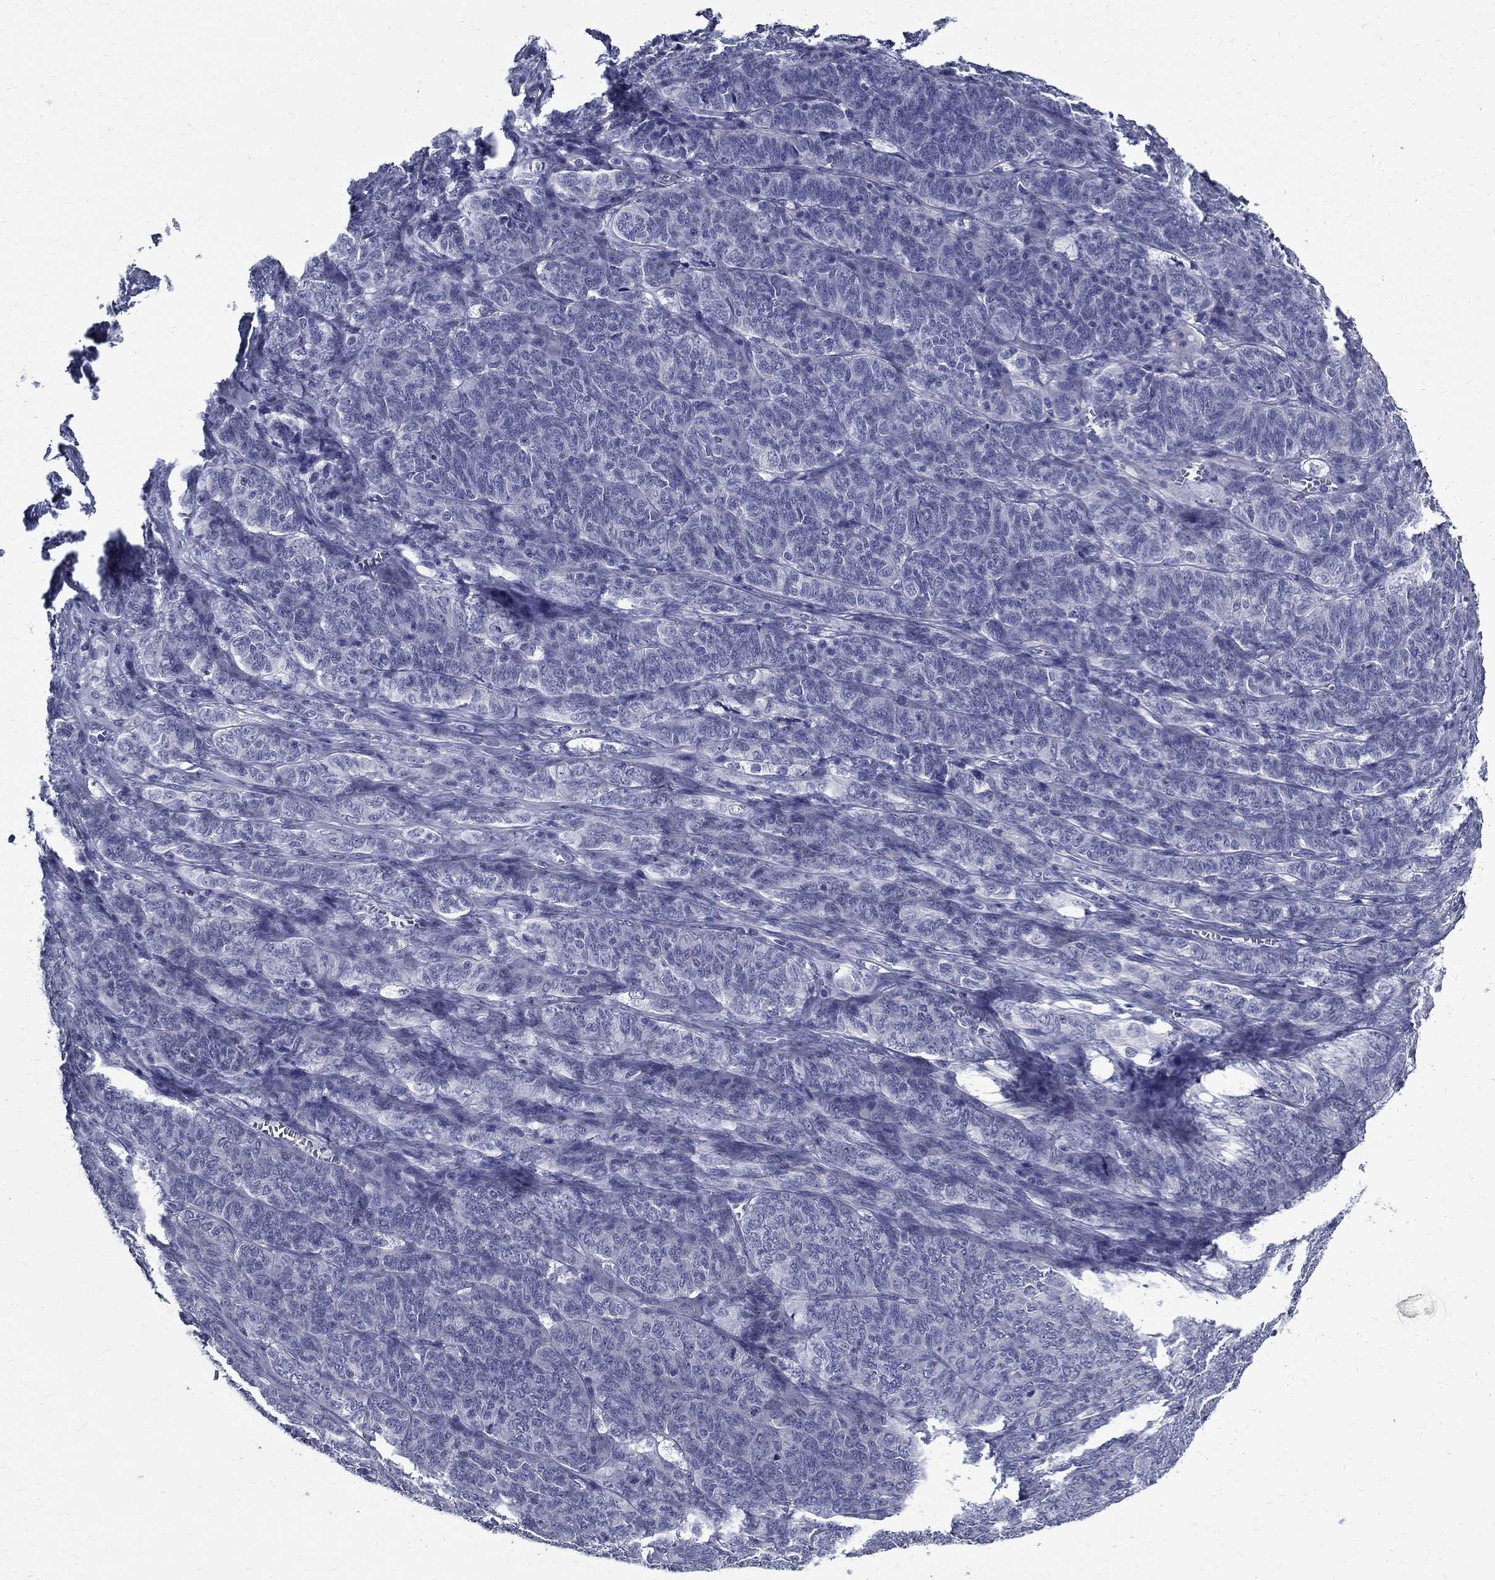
{"staining": {"intensity": "negative", "quantity": "none", "location": "none"}, "tissue": "ovarian cancer", "cell_type": "Tumor cells", "image_type": "cancer", "snomed": [{"axis": "morphology", "description": "Carcinoma, endometroid"}, {"axis": "topography", "description": "Ovary"}], "caption": "This is an IHC micrograph of ovarian cancer. There is no staining in tumor cells.", "gene": "TGM4", "patient": {"sex": "female", "age": 80}}